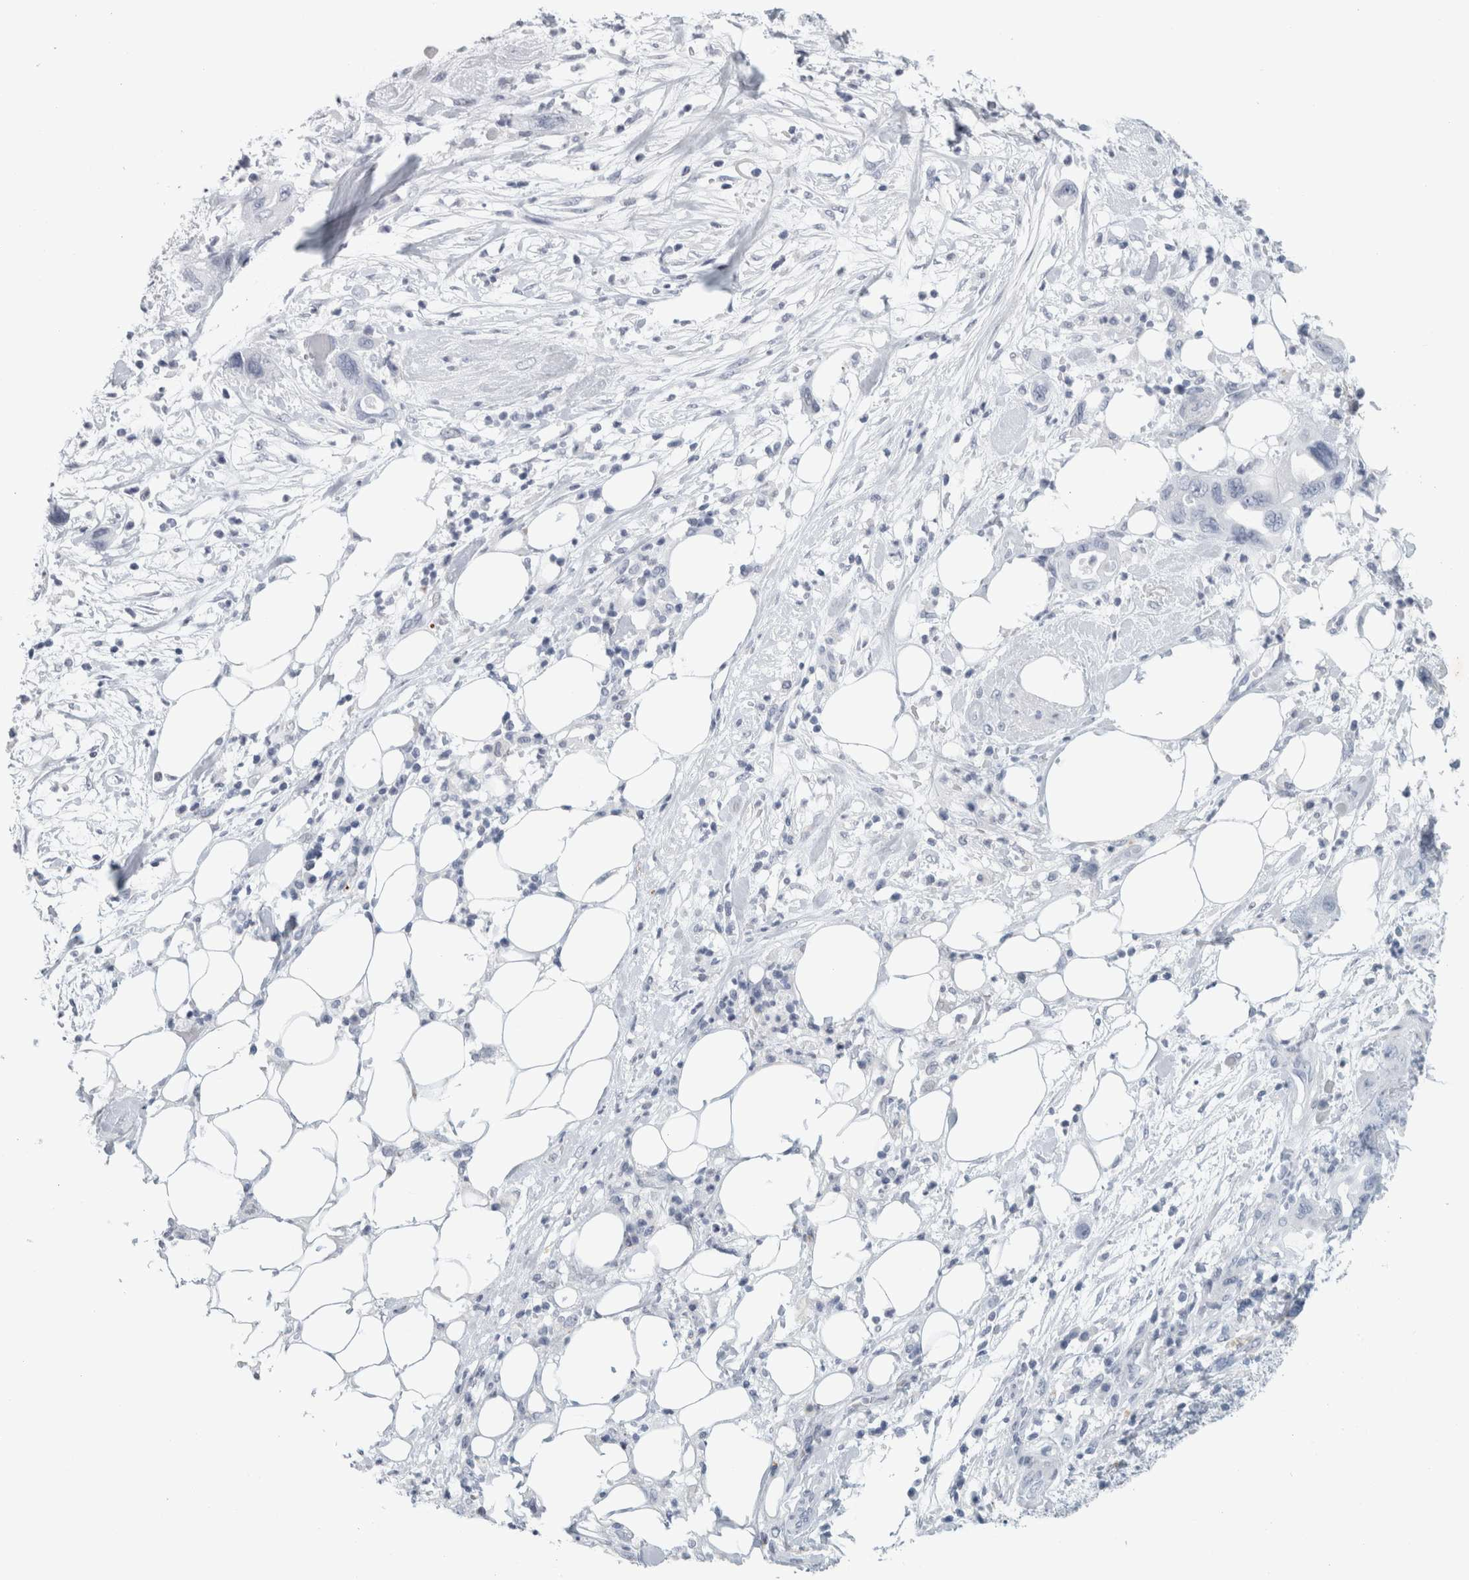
{"staining": {"intensity": "negative", "quantity": "none", "location": "none"}, "tissue": "pancreatic cancer", "cell_type": "Tumor cells", "image_type": "cancer", "snomed": [{"axis": "morphology", "description": "Adenocarcinoma, NOS"}, {"axis": "topography", "description": "Pancreas"}], "caption": "Immunohistochemical staining of pancreatic cancer (adenocarcinoma) shows no significant positivity in tumor cells. Nuclei are stained in blue.", "gene": "CPE", "patient": {"sex": "female", "age": 71}}